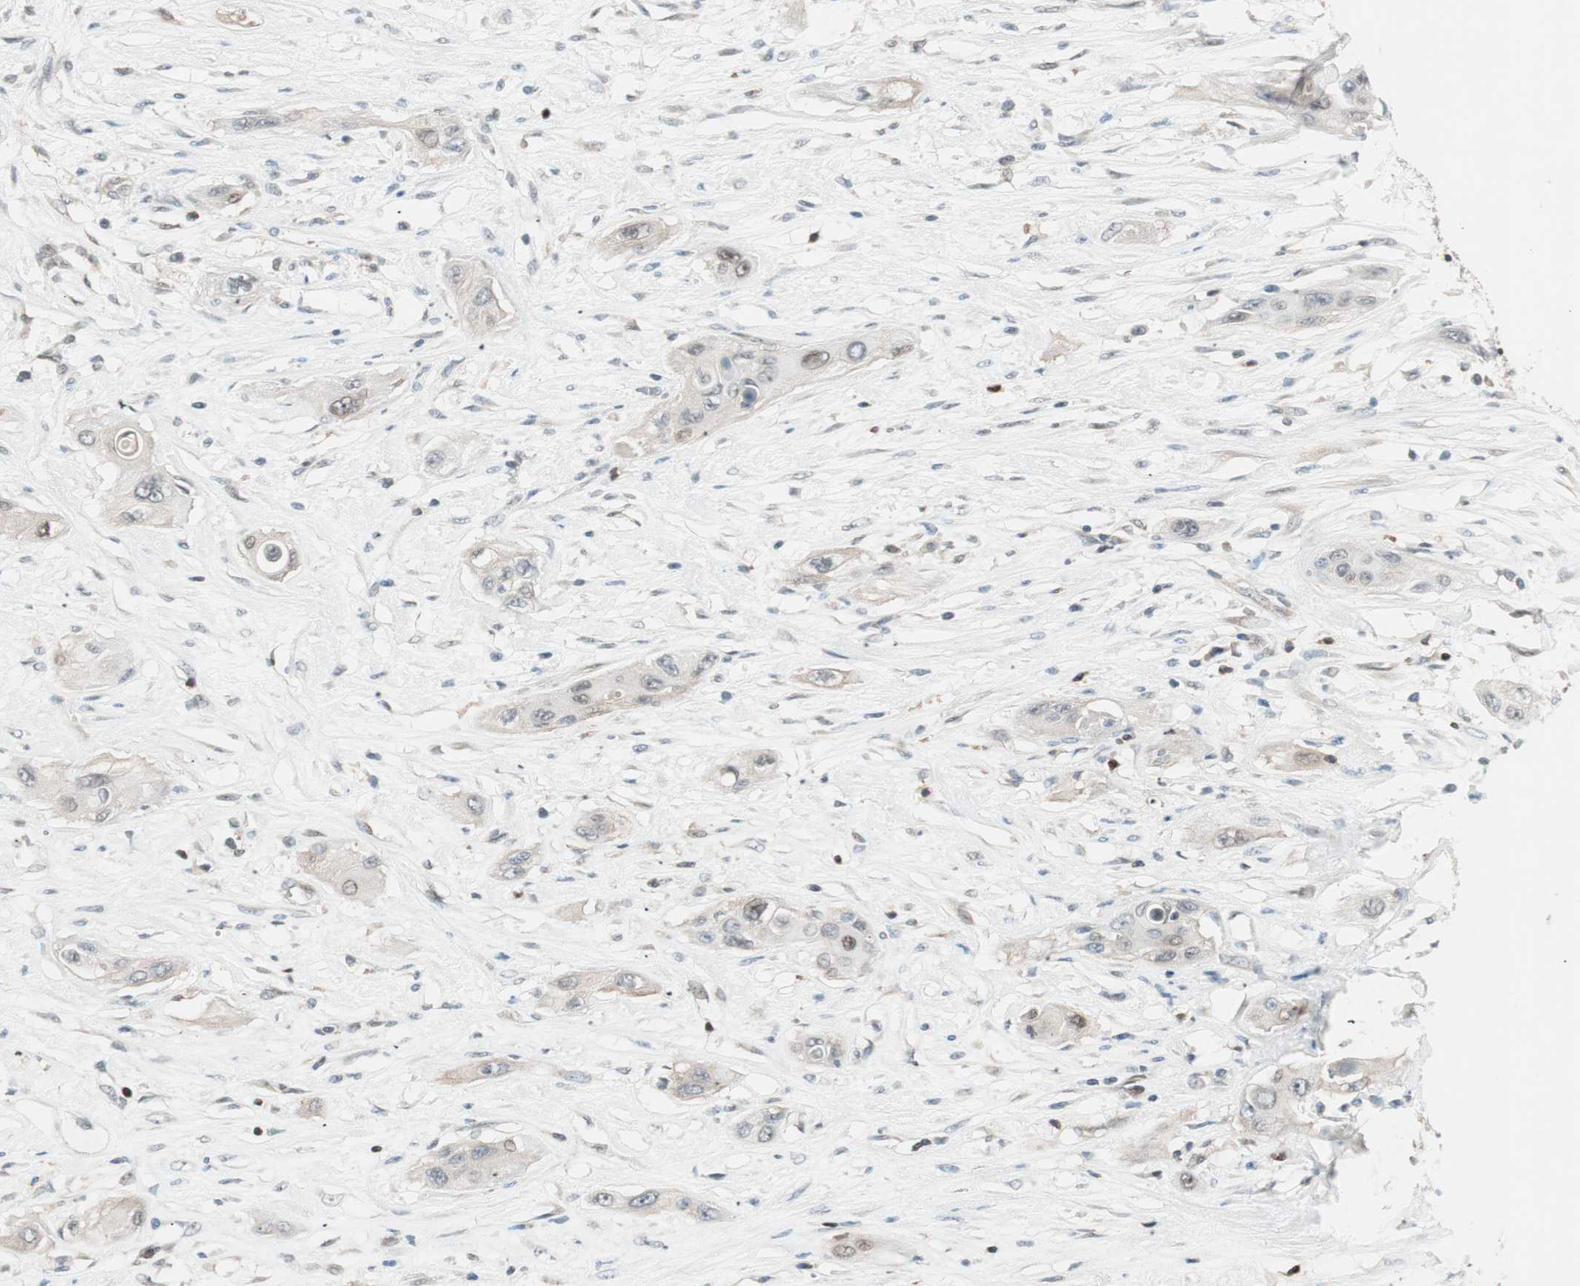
{"staining": {"intensity": "weak", "quantity": "25%-75%", "location": "cytoplasmic/membranous,nuclear"}, "tissue": "lung cancer", "cell_type": "Tumor cells", "image_type": "cancer", "snomed": [{"axis": "morphology", "description": "Squamous cell carcinoma, NOS"}, {"axis": "topography", "description": "Lung"}], "caption": "A high-resolution image shows immunohistochemistry staining of lung cancer, which displays weak cytoplasmic/membranous and nuclear expression in approximately 25%-75% of tumor cells.", "gene": "BIN1", "patient": {"sex": "female", "age": 47}}